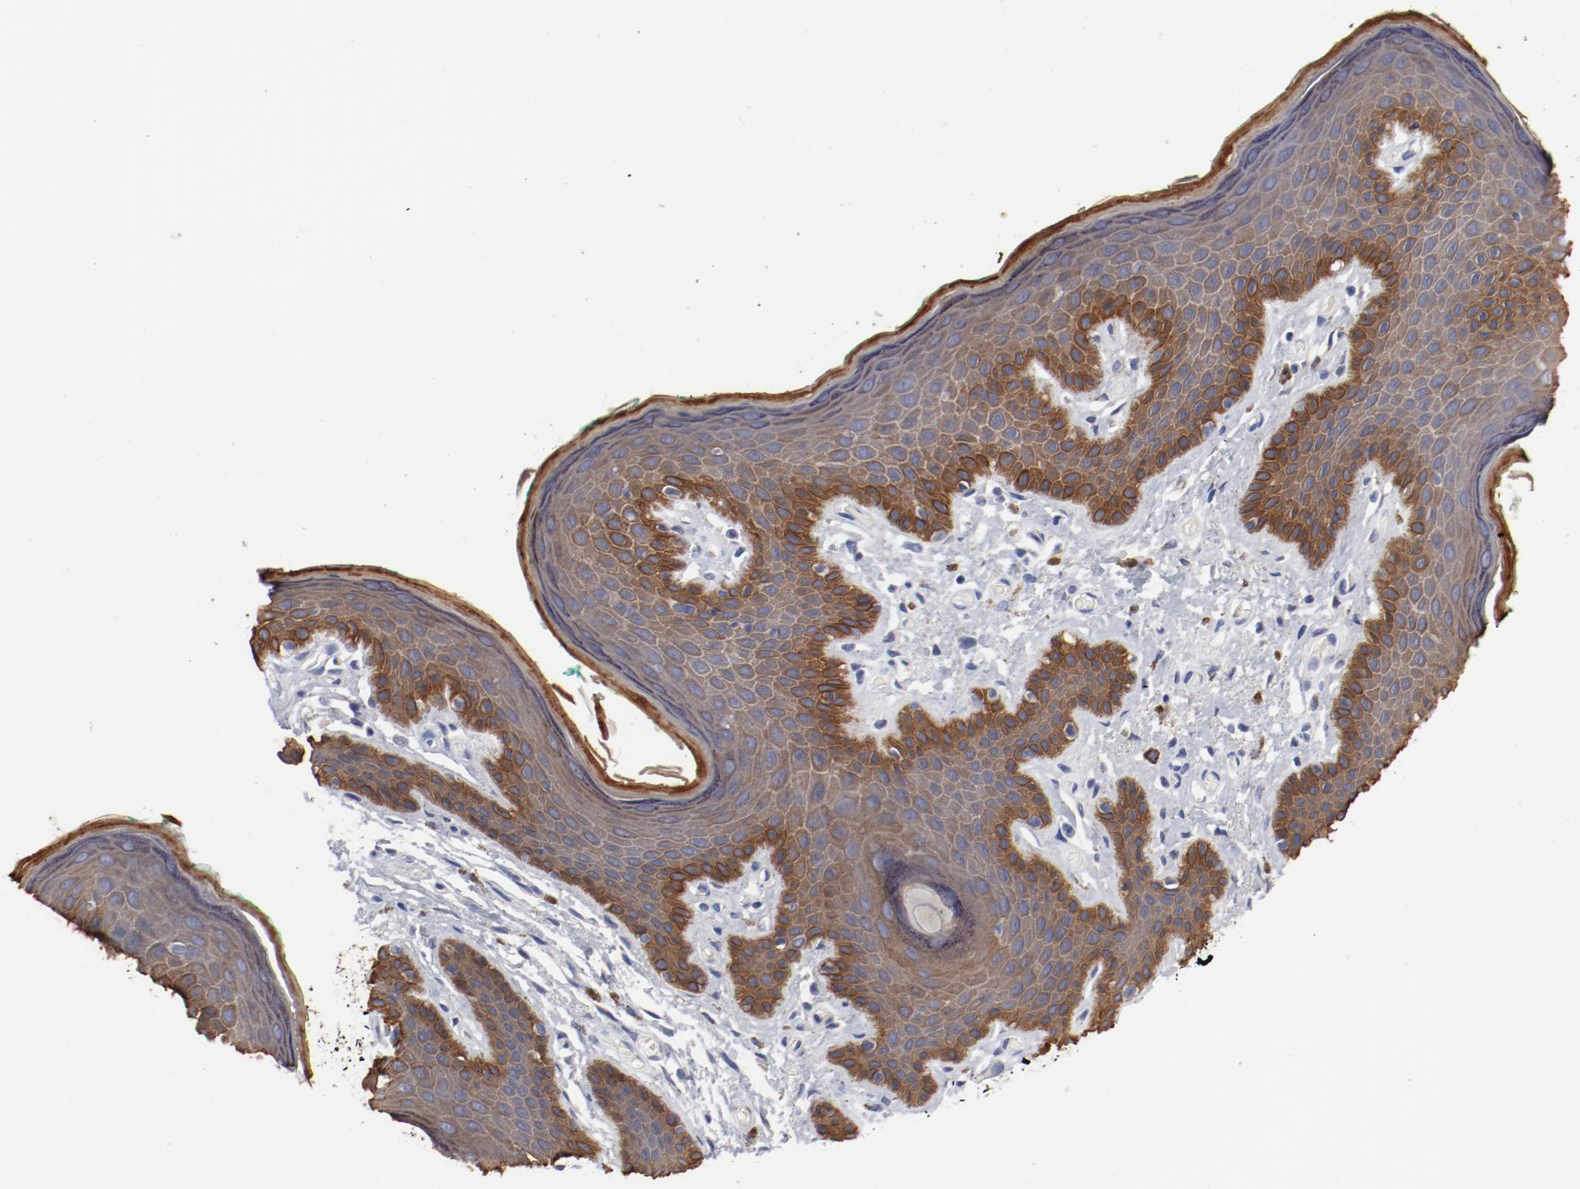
{"staining": {"intensity": "moderate", "quantity": "25%-75%", "location": "cytoplasmic/membranous"}, "tissue": "skin", "cell_type": "Epidermal cells", "image_type": "normal", "snomed": [{"axis": "morphology", "description": "Normal tissue, NOS"}, {"axis": "topography", "description": "Anal"}], "caption": "There is medium levels of moderate cytoplasmic/membranous expression in epidermal cells of benign skin, as demonstrated by immunohistochemical staining (brown color).", "gene": "TSPAN6", "patient": {"sex": "male", "age": 74}}